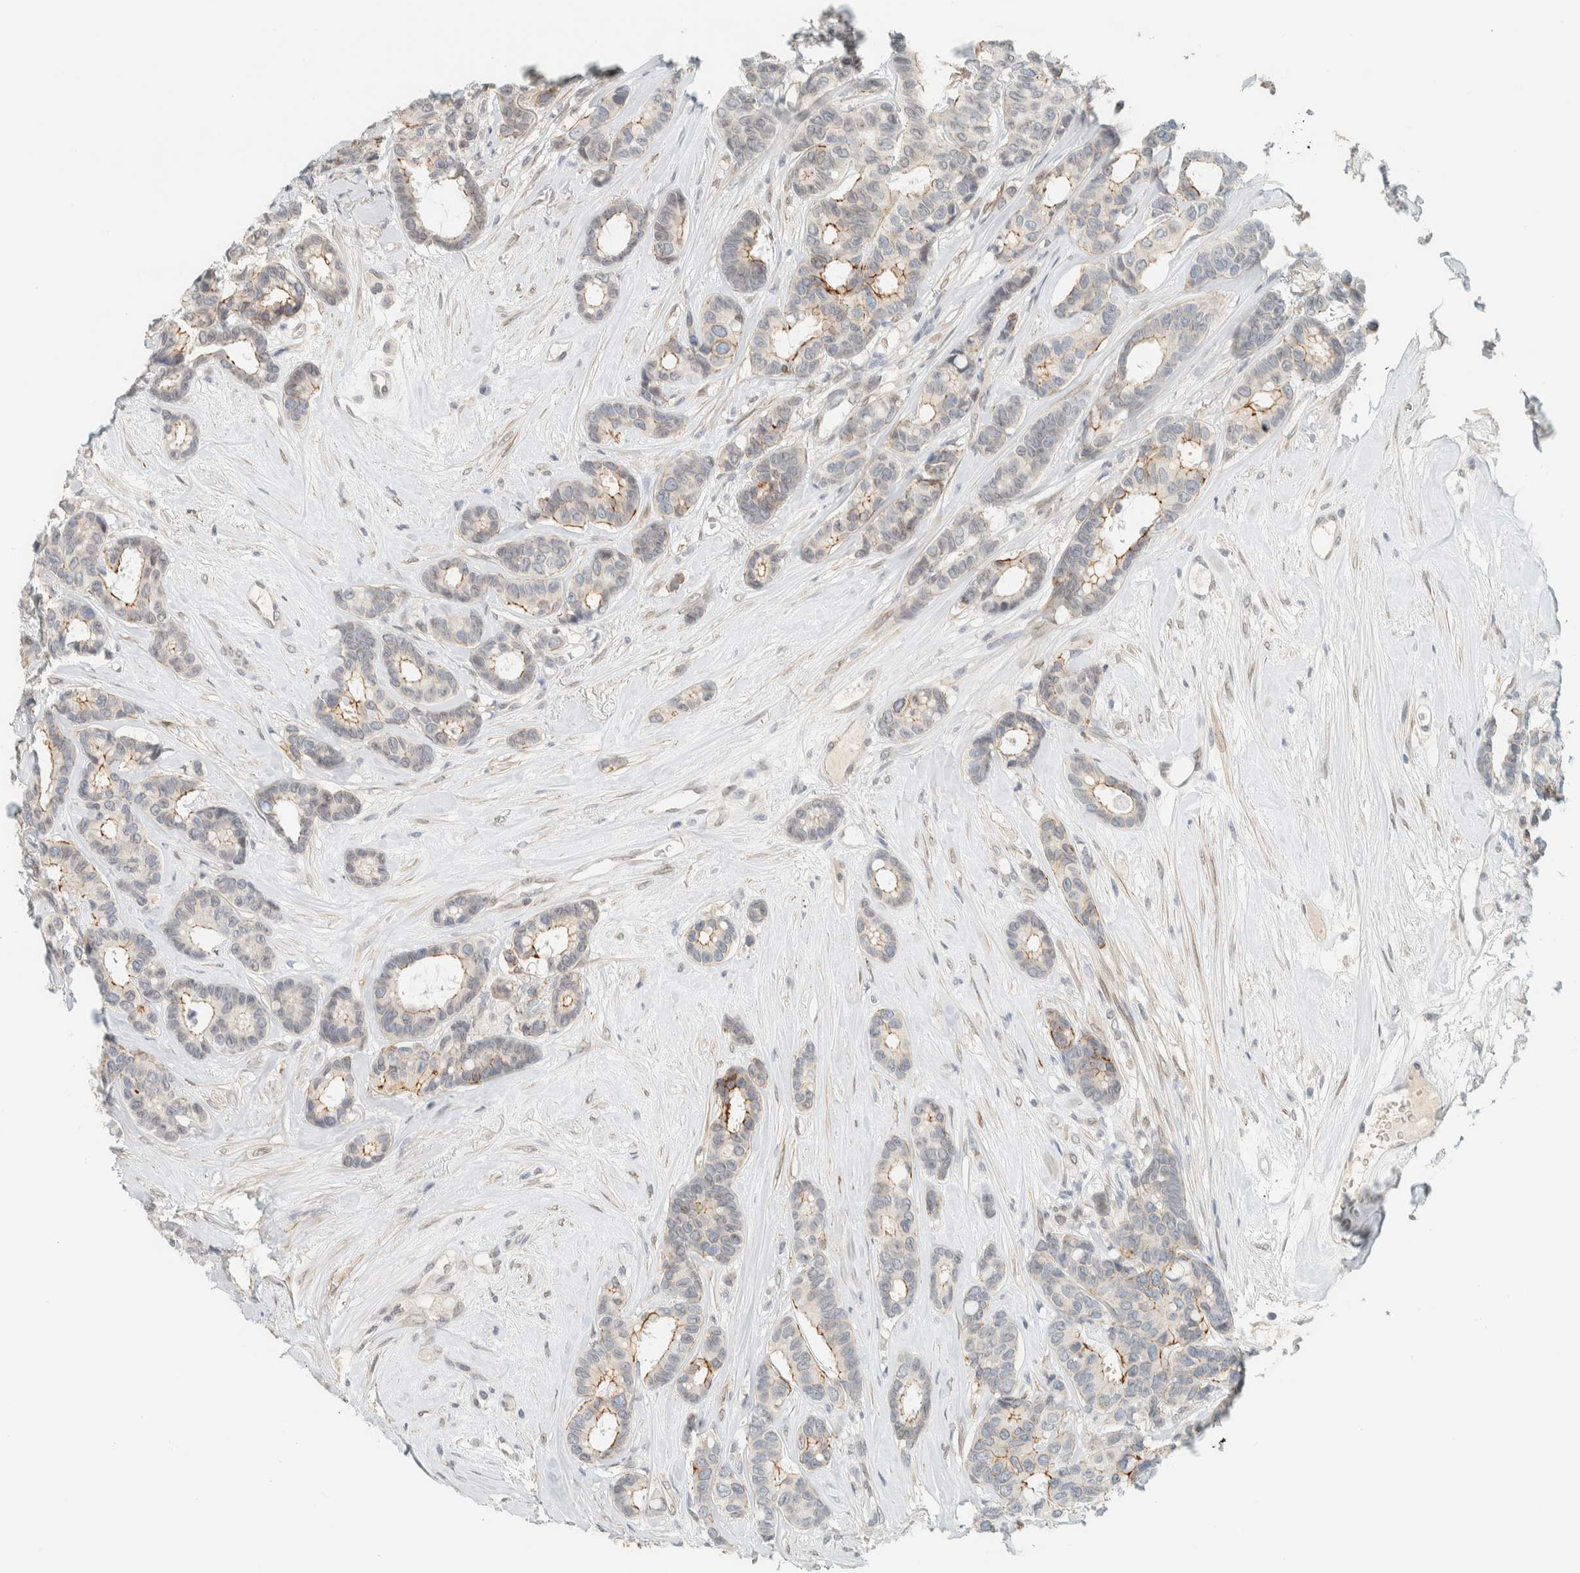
{"staining": {"intensity": "moderate", "quantity": "<25%", "location": "cytoplasmic/membranous"}, "tissue": "breast cancer", "cell_type": "Tumor cells", "image_type": "cancer", "snomed": [{"axis": "morphology", "description": "Duct carcinoma"}, {"axis": "topography", "description": "Breast"}], "caption": "Tumor cells demonstrate moderate cytoplasmic/membranous positivity in approximately <25% of cells in intraductal carcinoma (breast).", "gene": "C1QTNF12", "patient": {"sex": "female", "age": 87}}